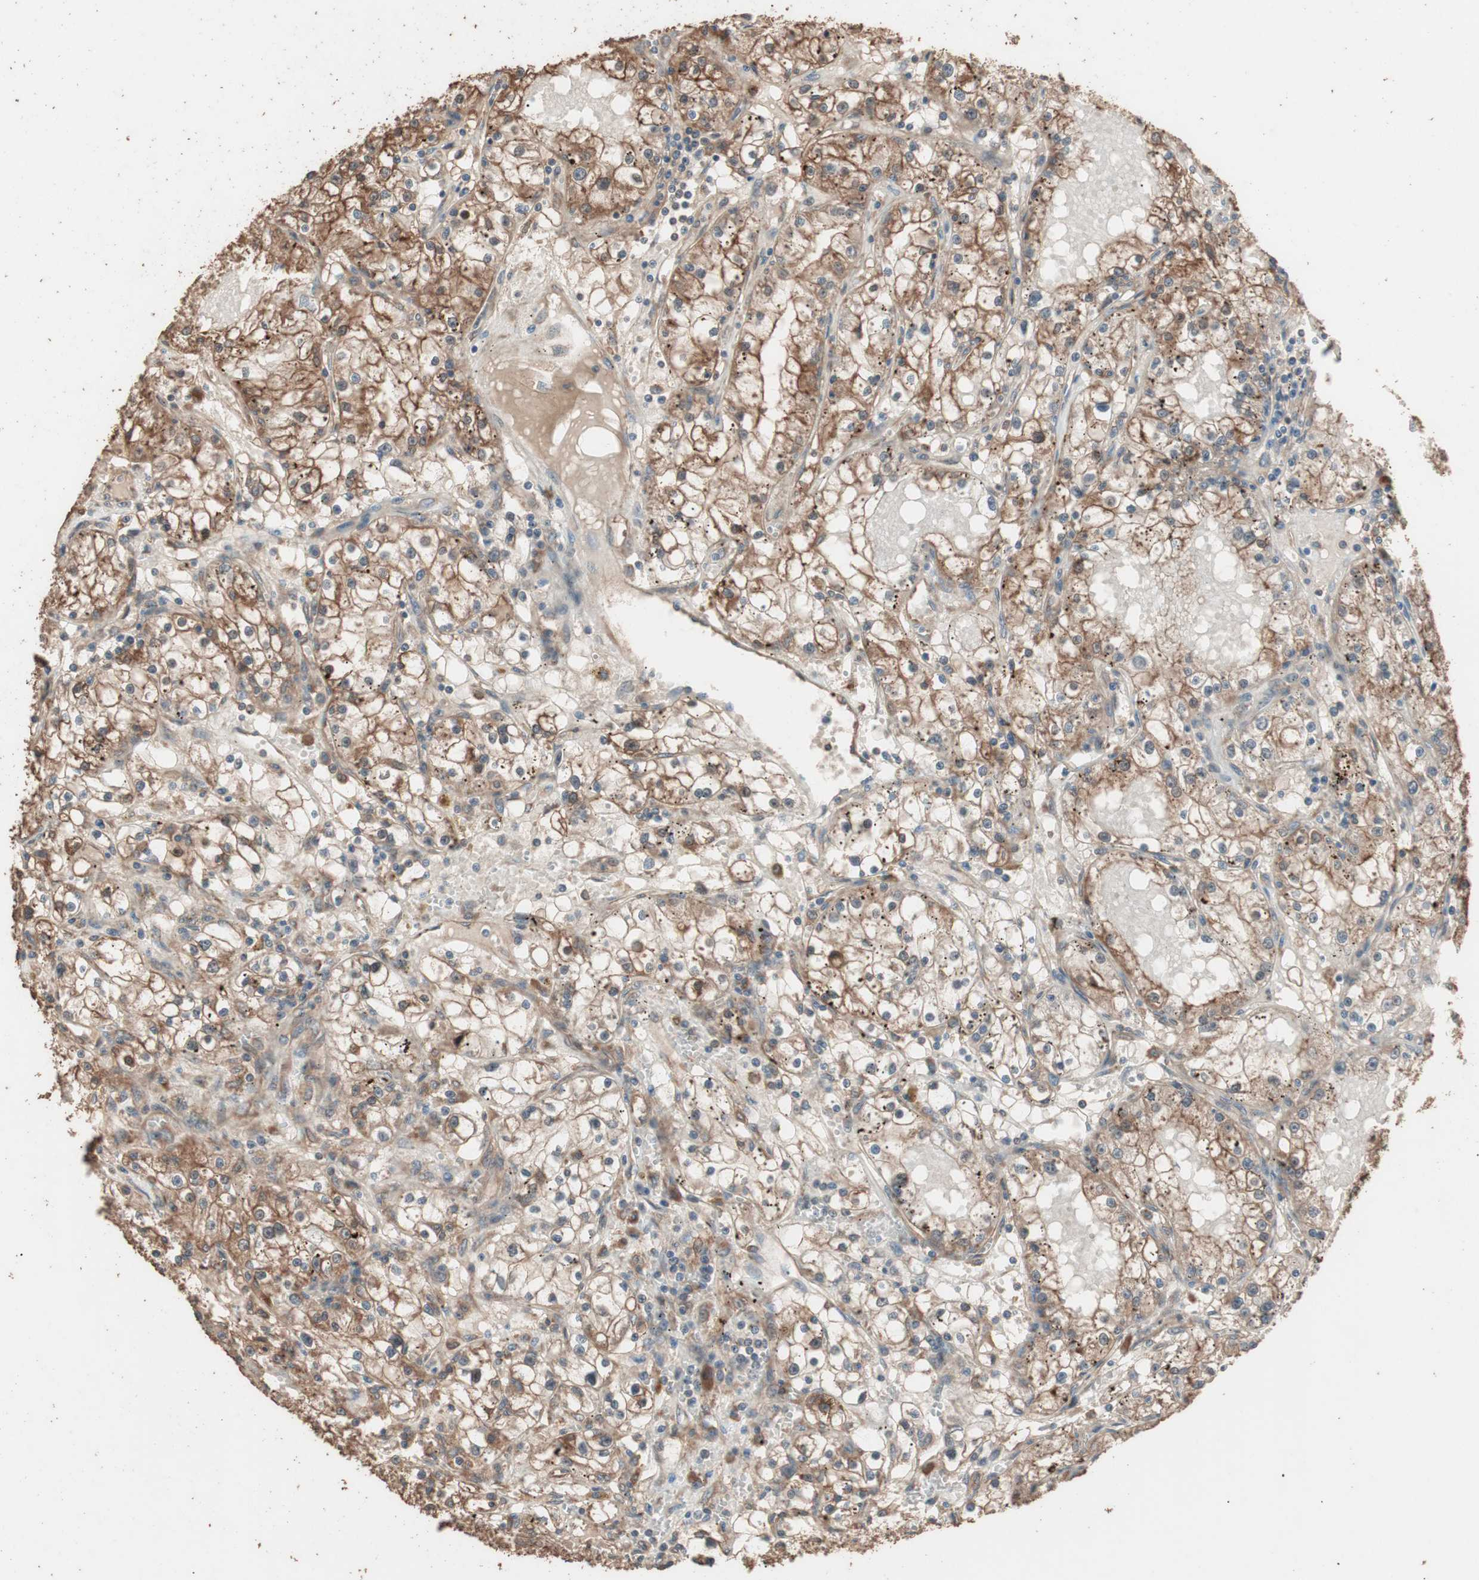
{"staining": {"intensity": "moderate", "quantity": ">75%", "location": "cytoplasmic/membranous"}, "tissue": "renal cancer", "cell_type": "Tumor cells", "image_type": "cancer", "snomed": [{"axis": "morphology", "description": "Adenocarcinoma, NOS"}, {"axis": "topography", "description": "Kidney"}], "caption": "DAB immunohistochemical staining of human adenocarcinoma (renal) reveals moderate cytoplasmic/membranous protein expression in about >75% of tumor cells.", "gene": "CCN4", "patient": {"sex": "male", "age": 56}}